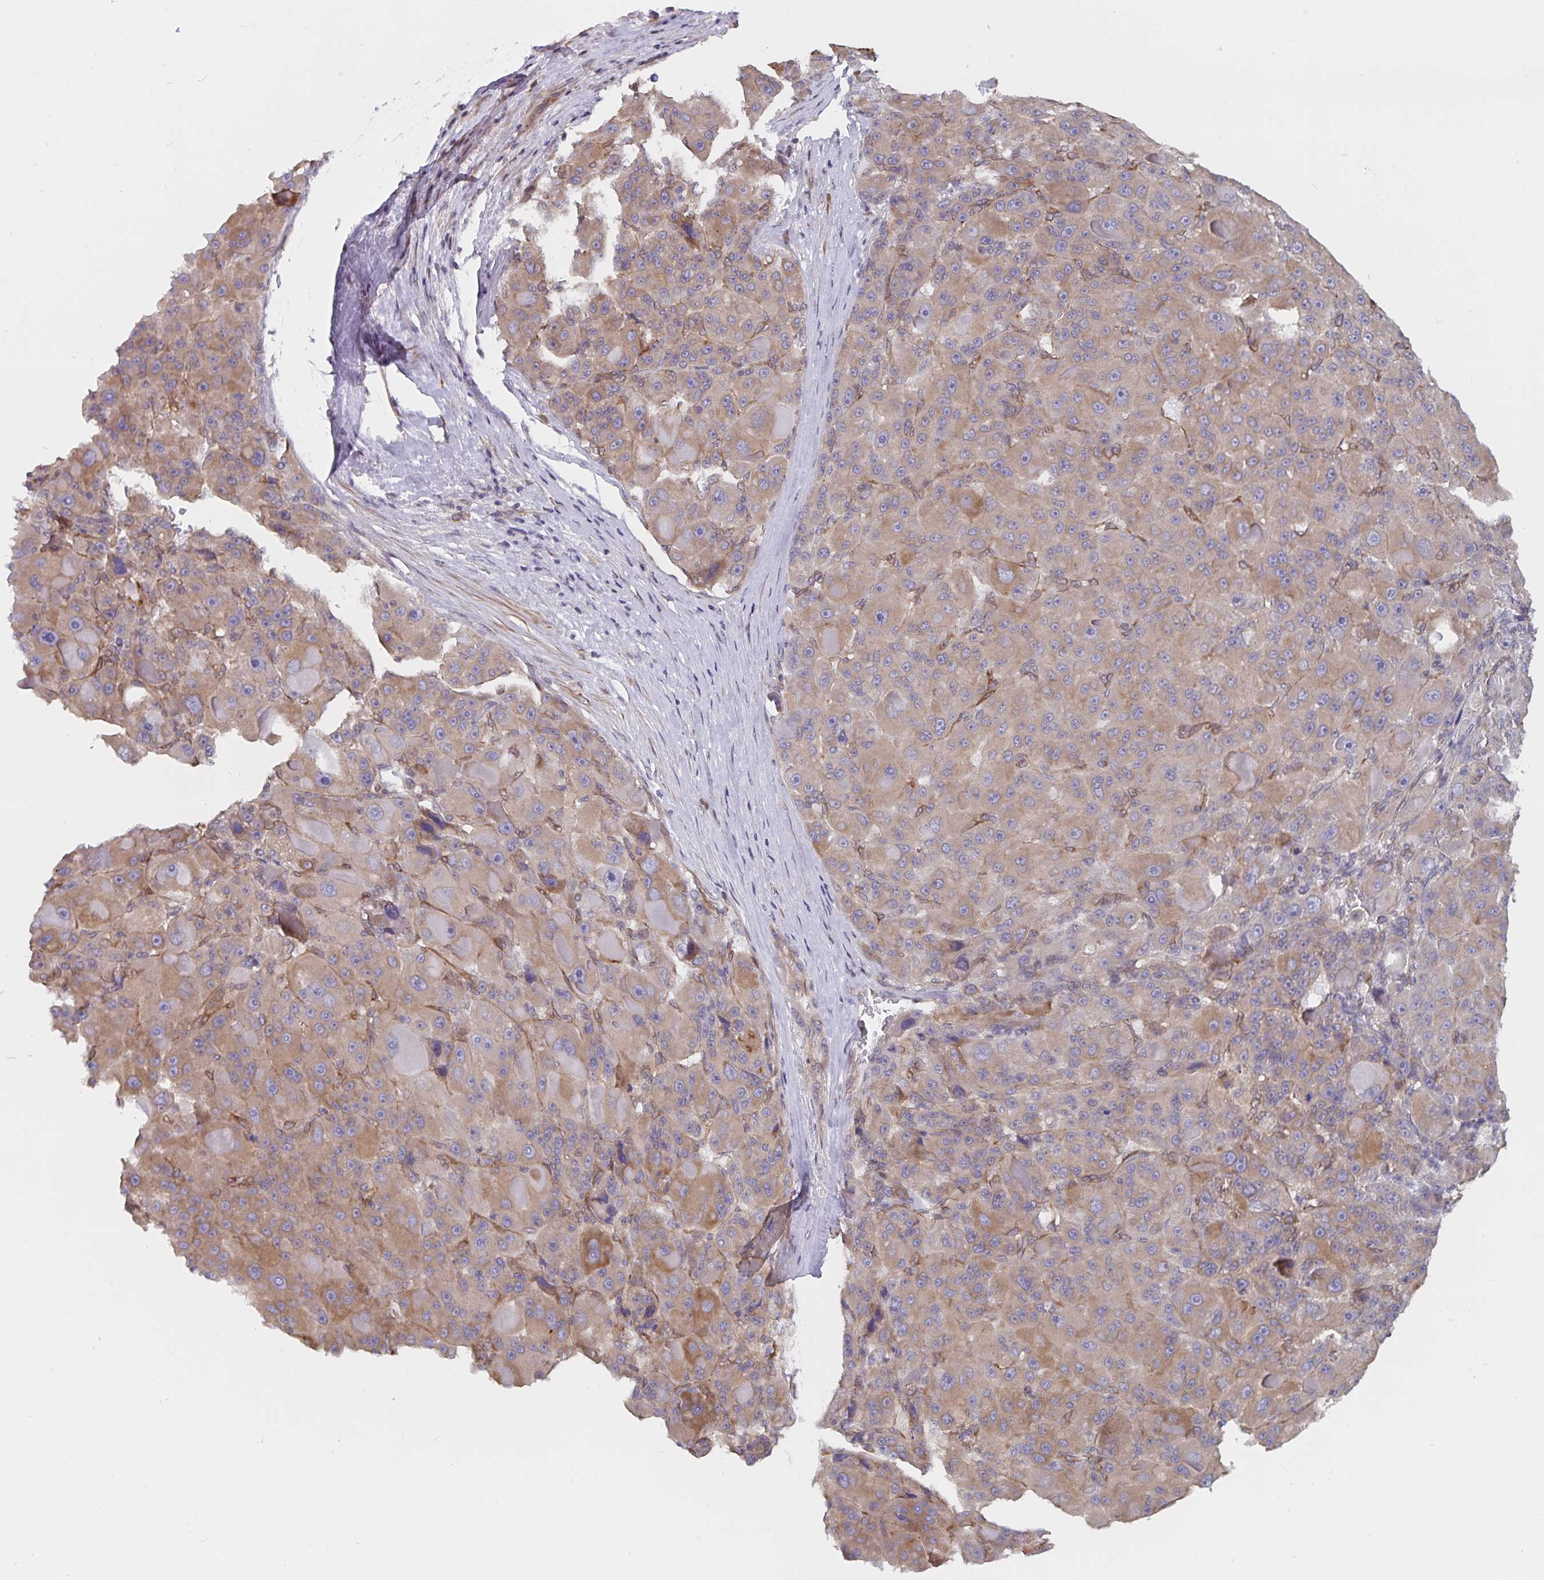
{"staining": {"intensity": "weak", "quantity": ">75%", "location": "cytoplasmic/membranous"}, "tissue": "liver cancer", "cell_type": "Tumor cells", "image_type": "cancer", "snomed": [{"axis": "morphology", "description": "Carcinoma, Hepatocellular, NOS"}, {"axis": "topography", "description": "Liver"}], "caption": "Hepatocellular carcinoma (liver) was stained to show a protein in brown. There is low levels of weak cytoplasmic/membranous staining in about >75% of tumor cells. (brown staining indicates protein expression, while blue staining denotes nuclei).", "gene": "BCAP29", "patient": {"sex": "male", "age": 76}}